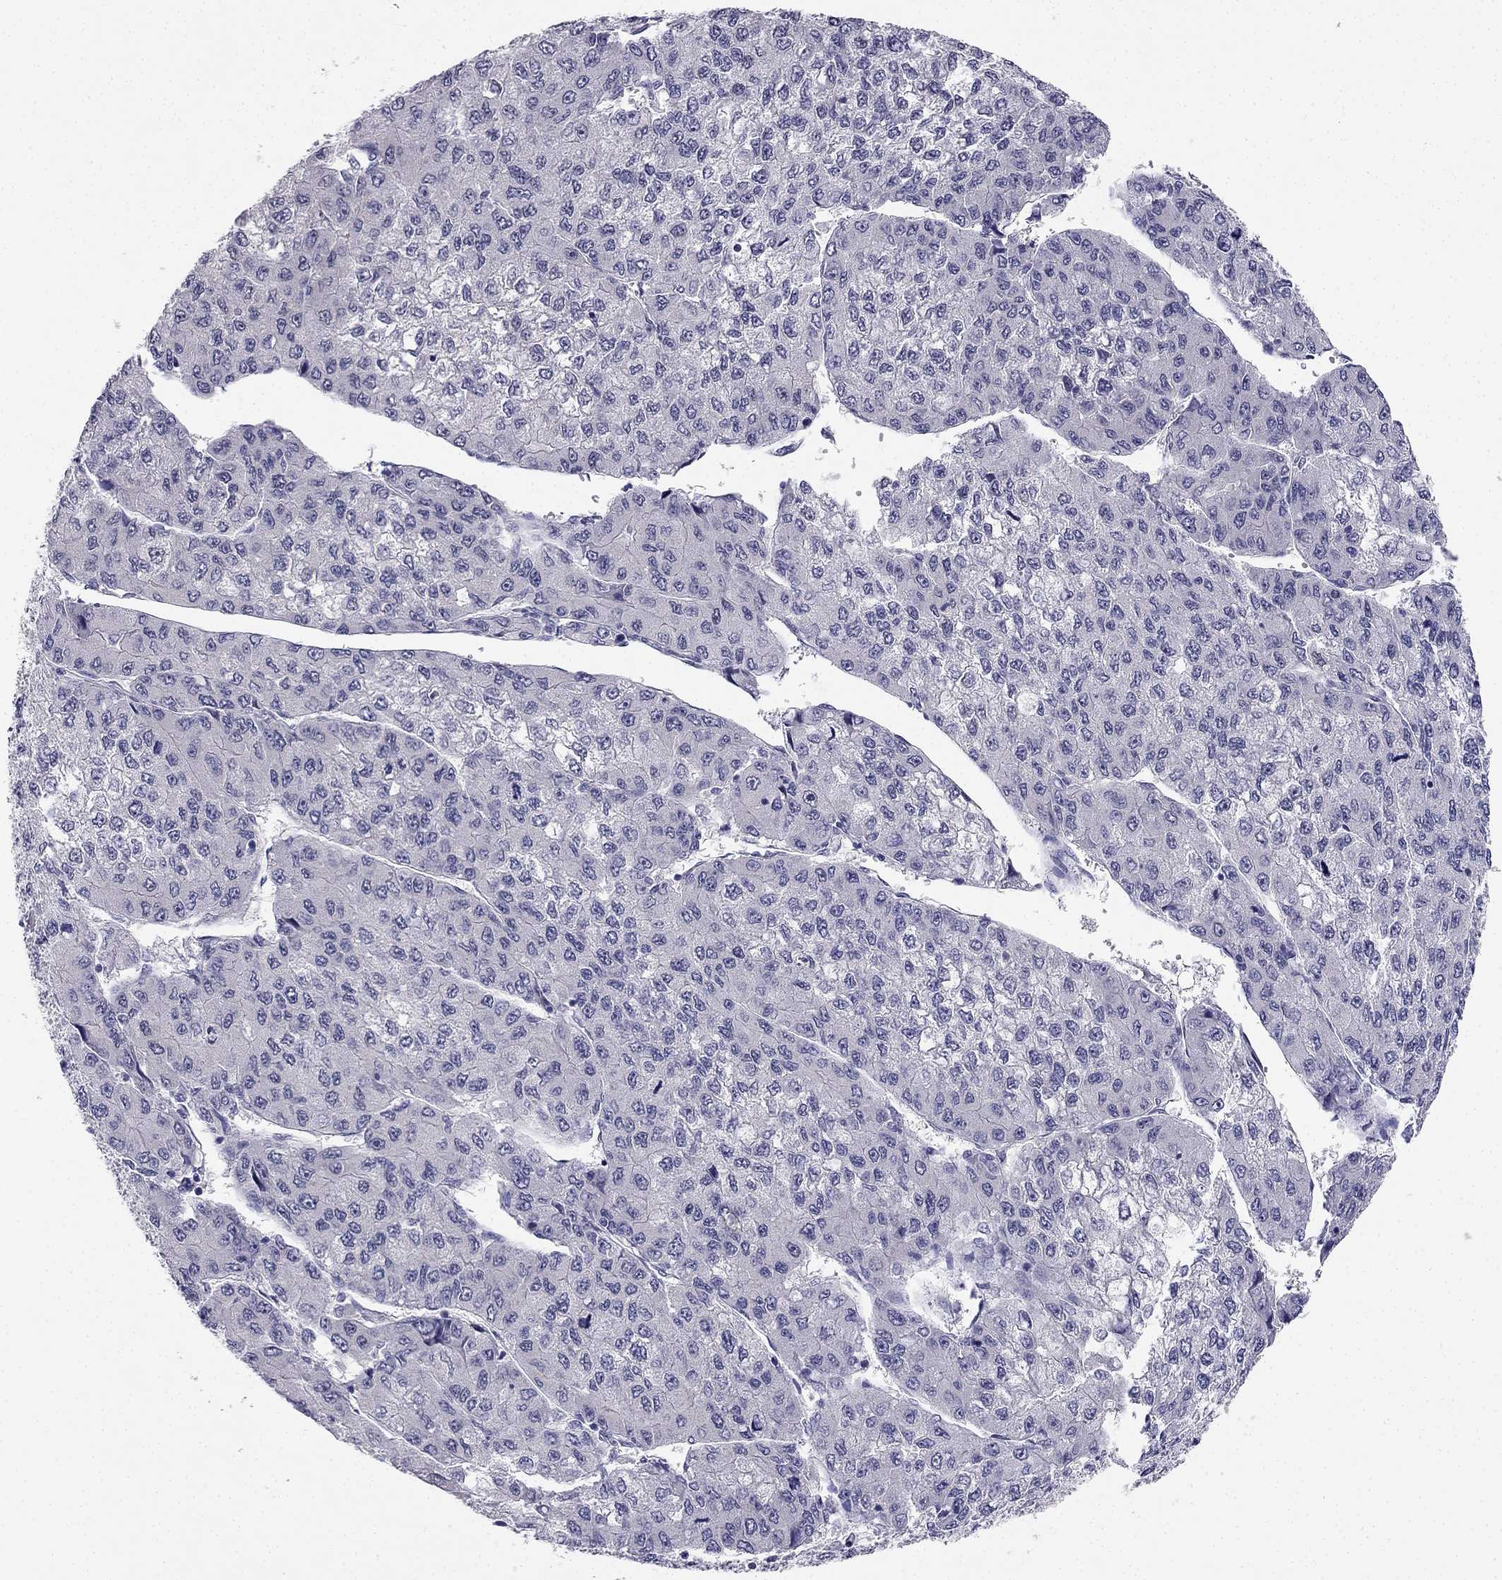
{"staining": {"intensity": "weak", "quantity": "<25%", "location": "cytoplasmic/membranous"}, "tissue": "liver cancer", "cell_type": "Tumor cells", "image_type": "cancer", "snomed": [{"axis": "morphology", "description": "Carcinoma, Hepatocellular, NOS"}, {"axis": "topography", "description": "Liver"}], "caption": "An immunohistochemistry micrograph of liver hepatocellular carcinoma is shown. There is no staining in tumor cells of liver hepatocellular carcinoma.", "gene": "C16orf89", "patient": {"sex": "female", "age": 66}}